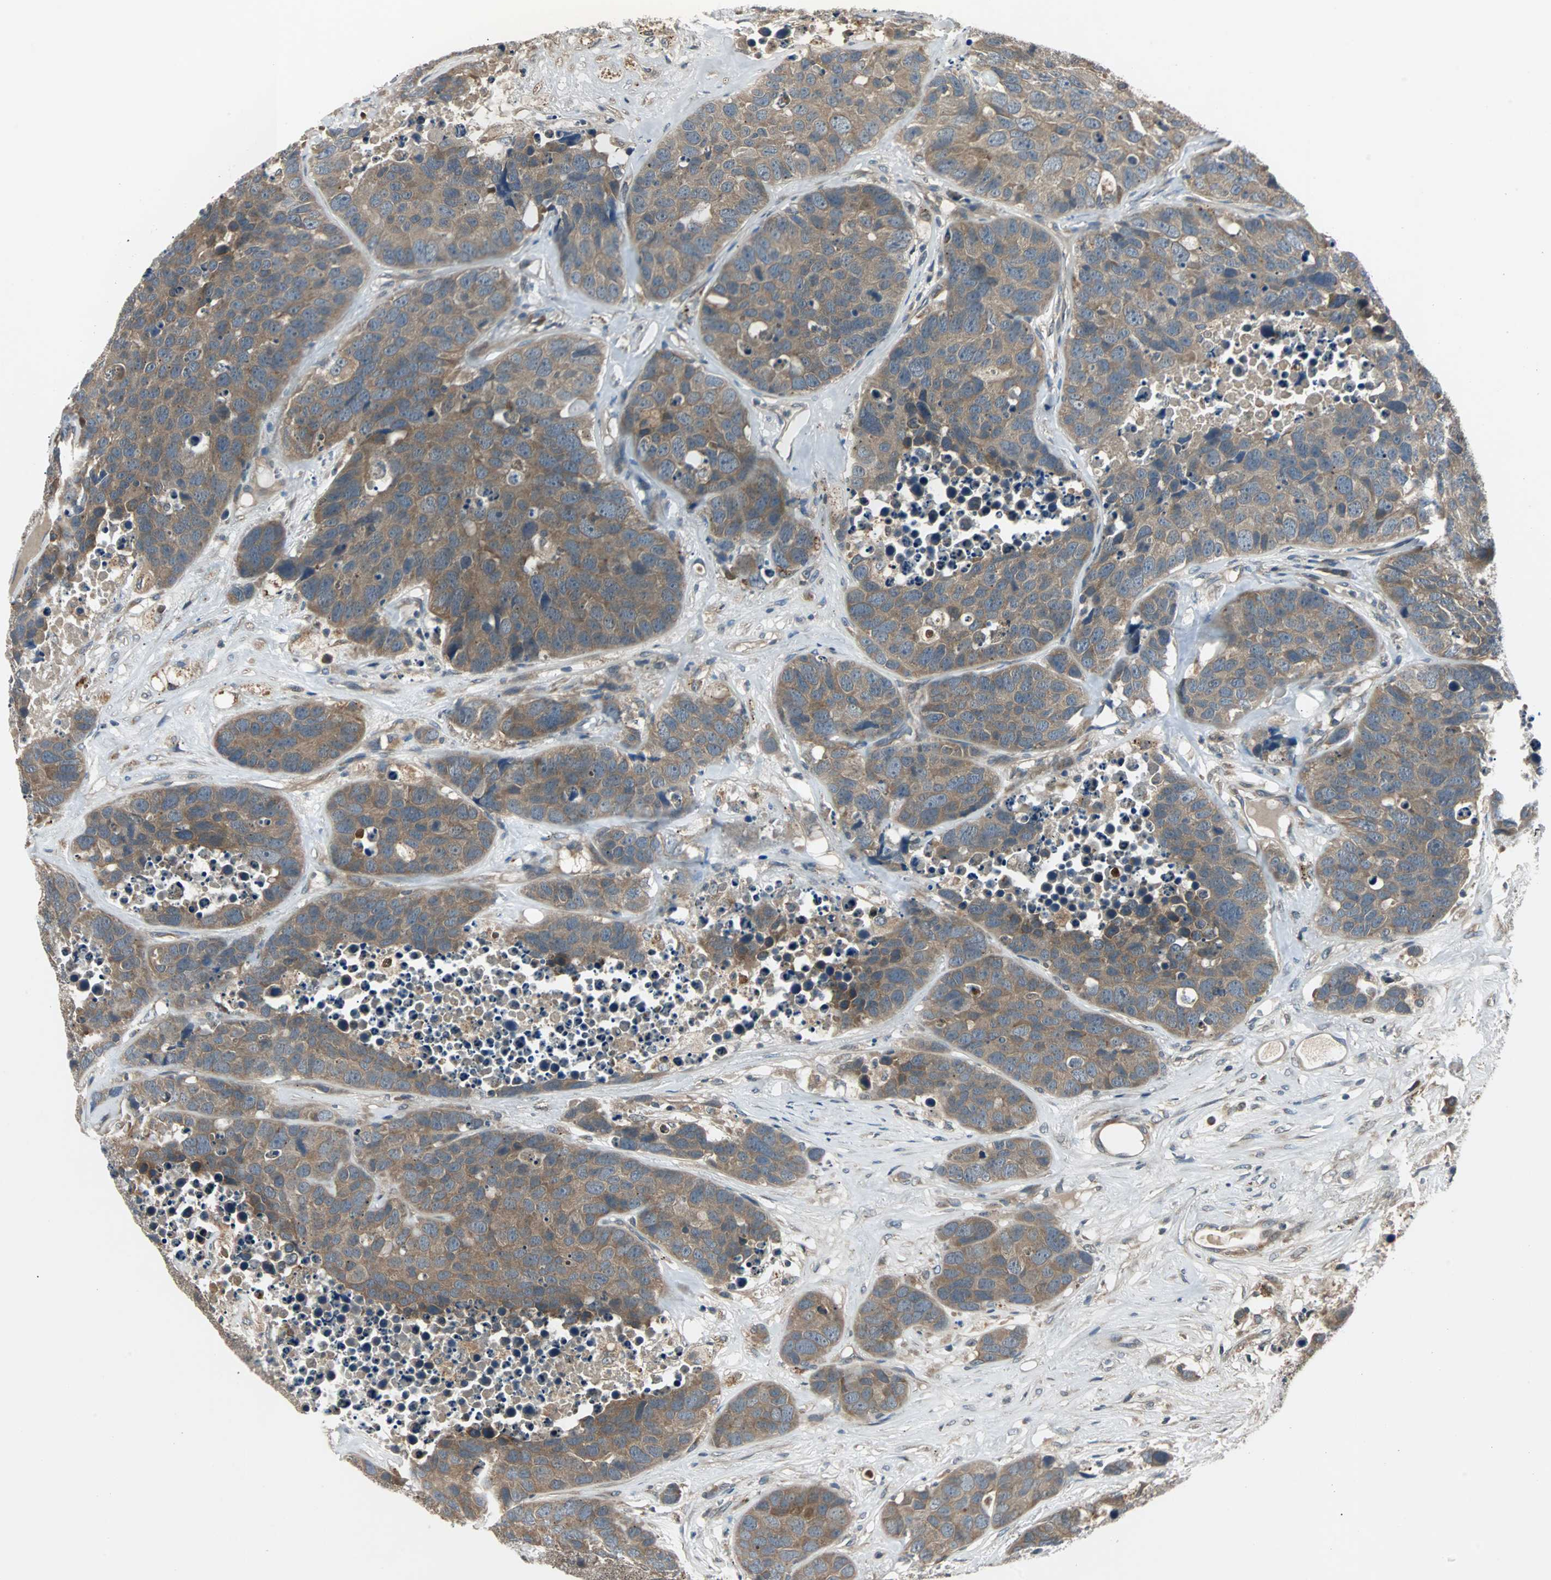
{"staining": {"intensity": "moderate", "quantity": ">75%", "location": "cytoplasmic/membranous"}, "tissue": "carcinoid", "cell_type": "Tumor cells", "image_type": "cancer", "snomed": [{"axis": "morphology", "description": "Carcinoid, malignant, NOS"}, {"axis": "topography", "description": "Lung"}], "caption": "Brown immunohistochemical staining in human carcinoid (malignant) demonstrates moderate cytoplasmic/membranous staining in approximately >75% of tumor cells.", "gene": "ARF1", "patient": {"sex": "male", "age": 60}}